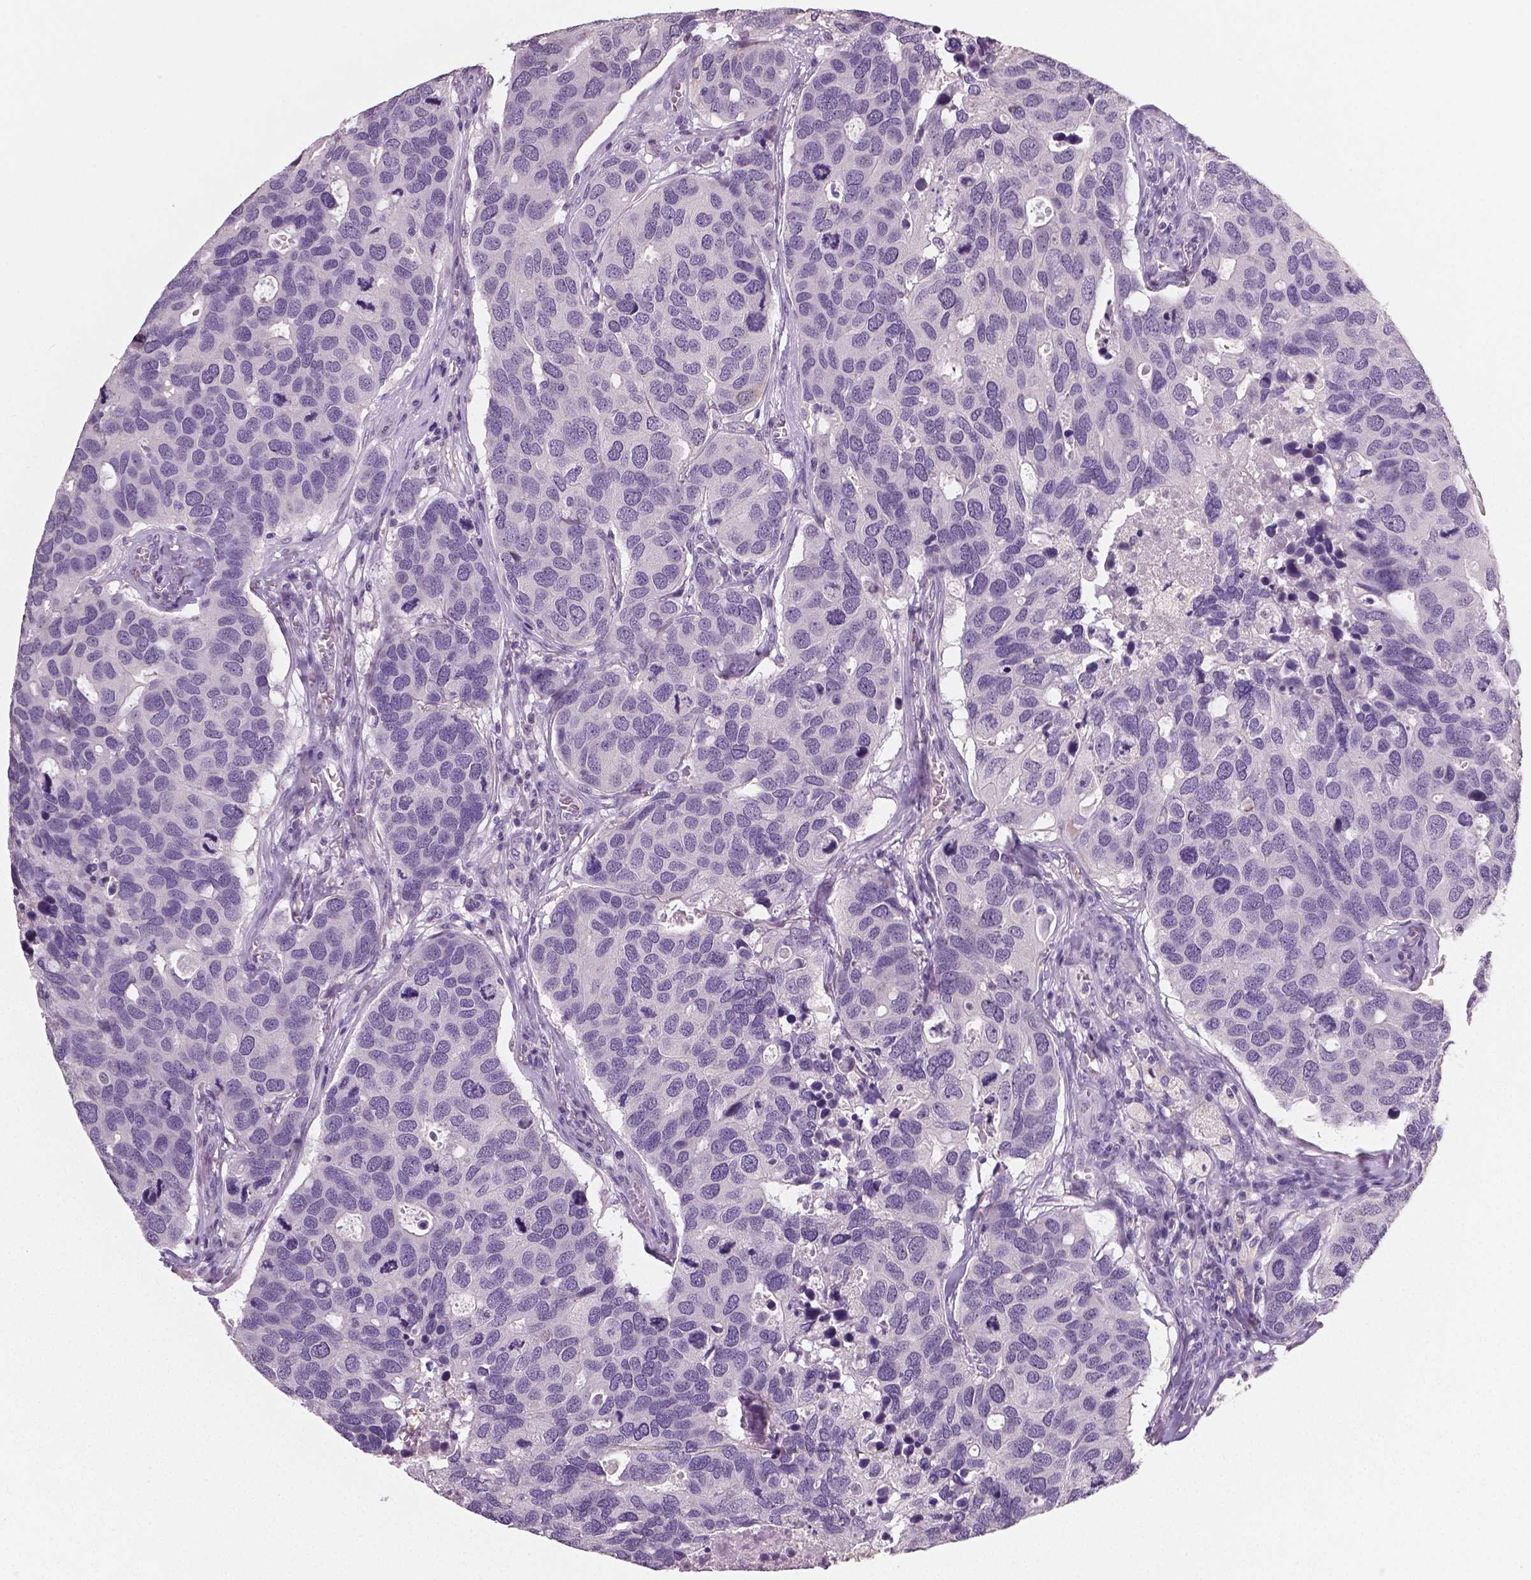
{"staining": {"intensity": "negative", "quantity": "none", "location": "none"}, "tissue": "breast cancer", "cell_type": "Tumor cells", "image_type": "cancer", "snomed": [{"axis": "morphology", "description": "Duct carcinoma"}, {"axis": "topography", "description": "Breast"}], "caption": "Breast cancer (intraductal carcinoma) was stained to show a protein in brown. There is no significant expression in tumor cells.", "gene": "NECAB1", "patient": {"sex": "female", "age": 83}}